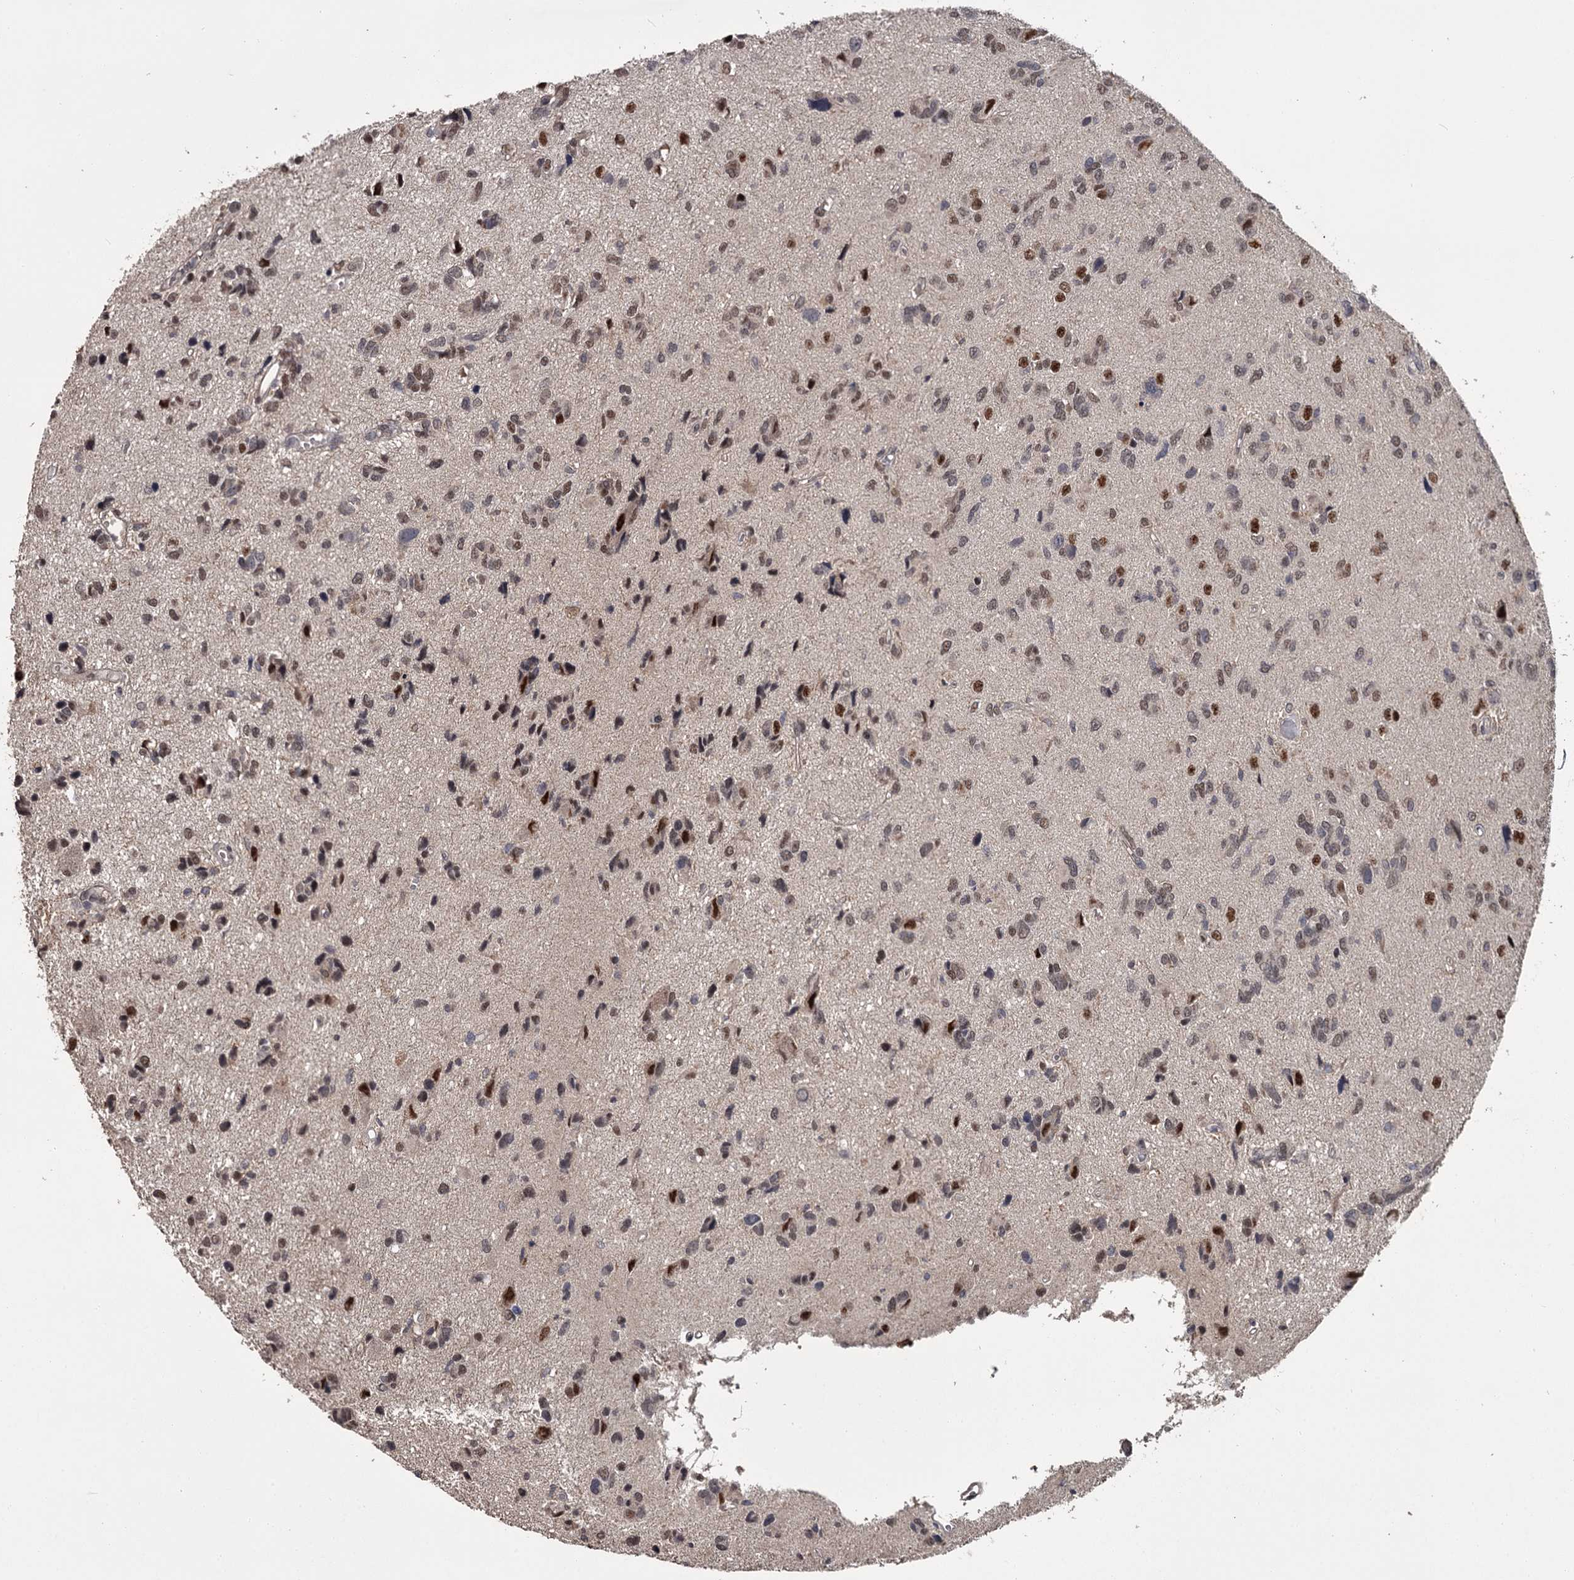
{"staining": {"intensity": "moderate", "quantity": "25%-75%", "location": "nuclear"}, "tissue": "glioma", "cell_type": "Tumor cells", "image_type": "cancer", "snomed": [{"axis": "morphology", "description": "Glioma, malignant, High grade"}, {"axis": "topography", "description": "Brain"}], "caption": "Immunohistochemical staining of malignant glioma (high-grade) reveals medium levels of moderate nuclear protein staining in approximately 25%-75% of tumor cells. (IHC, brightfield microscopy, high magnification).", "gene": "PRPF40B", "patient": {"sex": "female", "age": 59}}